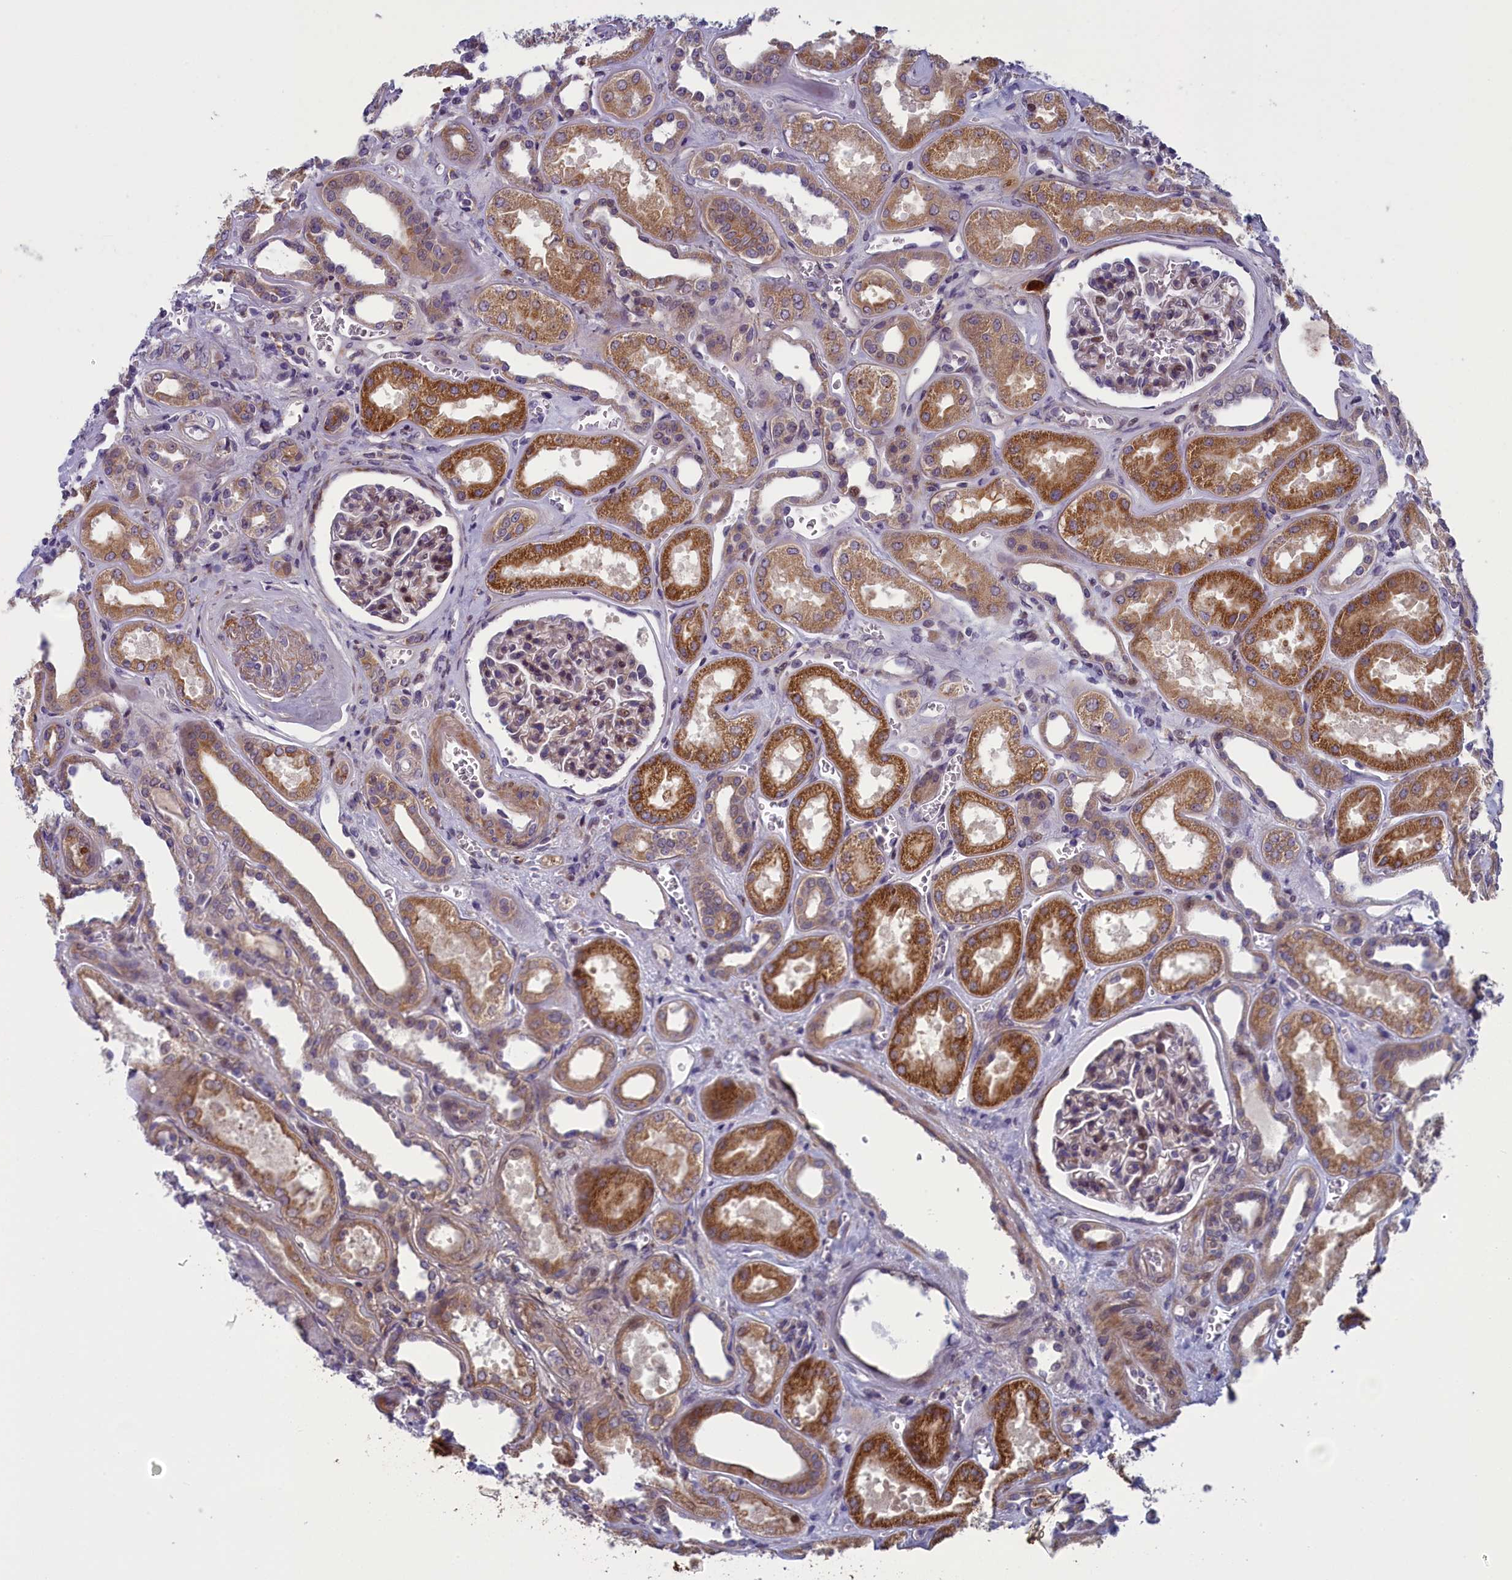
{"staining": {"intensity": "moderate", "quantity": "<25%", "location": "nuclear"}, "tissue": "kidney", "cell_type": "Cells in glomeruli", "image_type": "normal", "snomed": [{"axis": "morphology", "description": "Normal tissue, NOS"}, {"axis": "morphology", "description": "Adenocarcinoma, NOS"}, {"axis": "topography", "description": "Kidney"}], "caption": "Protein analysis of unremarkable kidney shows moderate nuclear positivity in approximately <25% of cells in glomeruli.", "gene": "ANKRD39", "patient": {"sex": "female", "age": 68}}